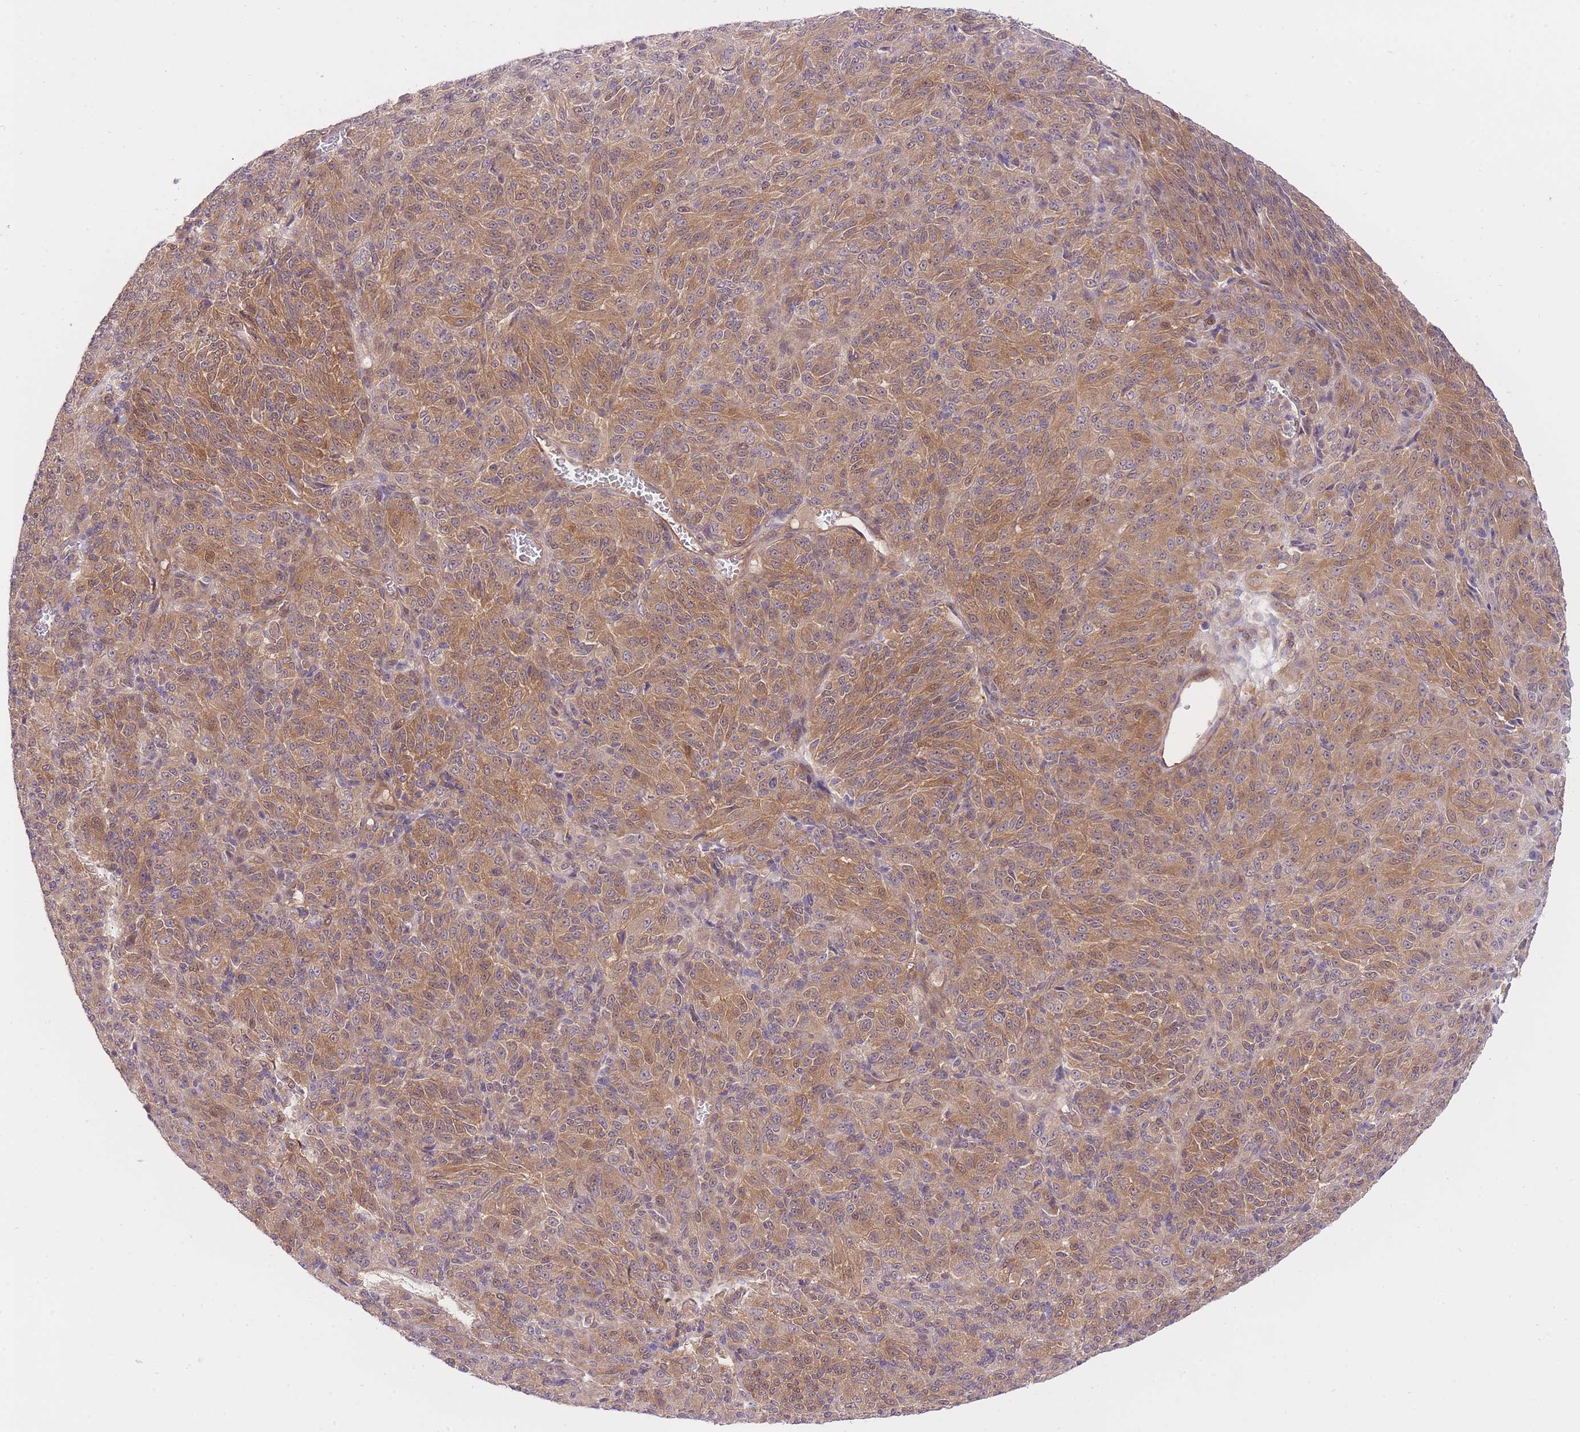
{"staining": {"intensity": "moderate", "quantity": "25%-75%", "location": "cytoplasmic/membranous"}, "tissue": "melanoma", "cell_type": "Tumor cells", "image_type": "cancer", "snomed": [{"axis": "morphology", "description": "Malignant melanoma, Metastatic site"}, {"axis": "topography", "description": "Brain"}], "caption": "Immunohistochemistry (IHC) photomicrograph of human melanoma stained for a protein (brown), which displays medium levels of moderate cytoplasmic/membranous positivity in approximately 25%-75% of tumor cells.", "gene": "PREP", "patient": {"sex": "female", "age": 56}}